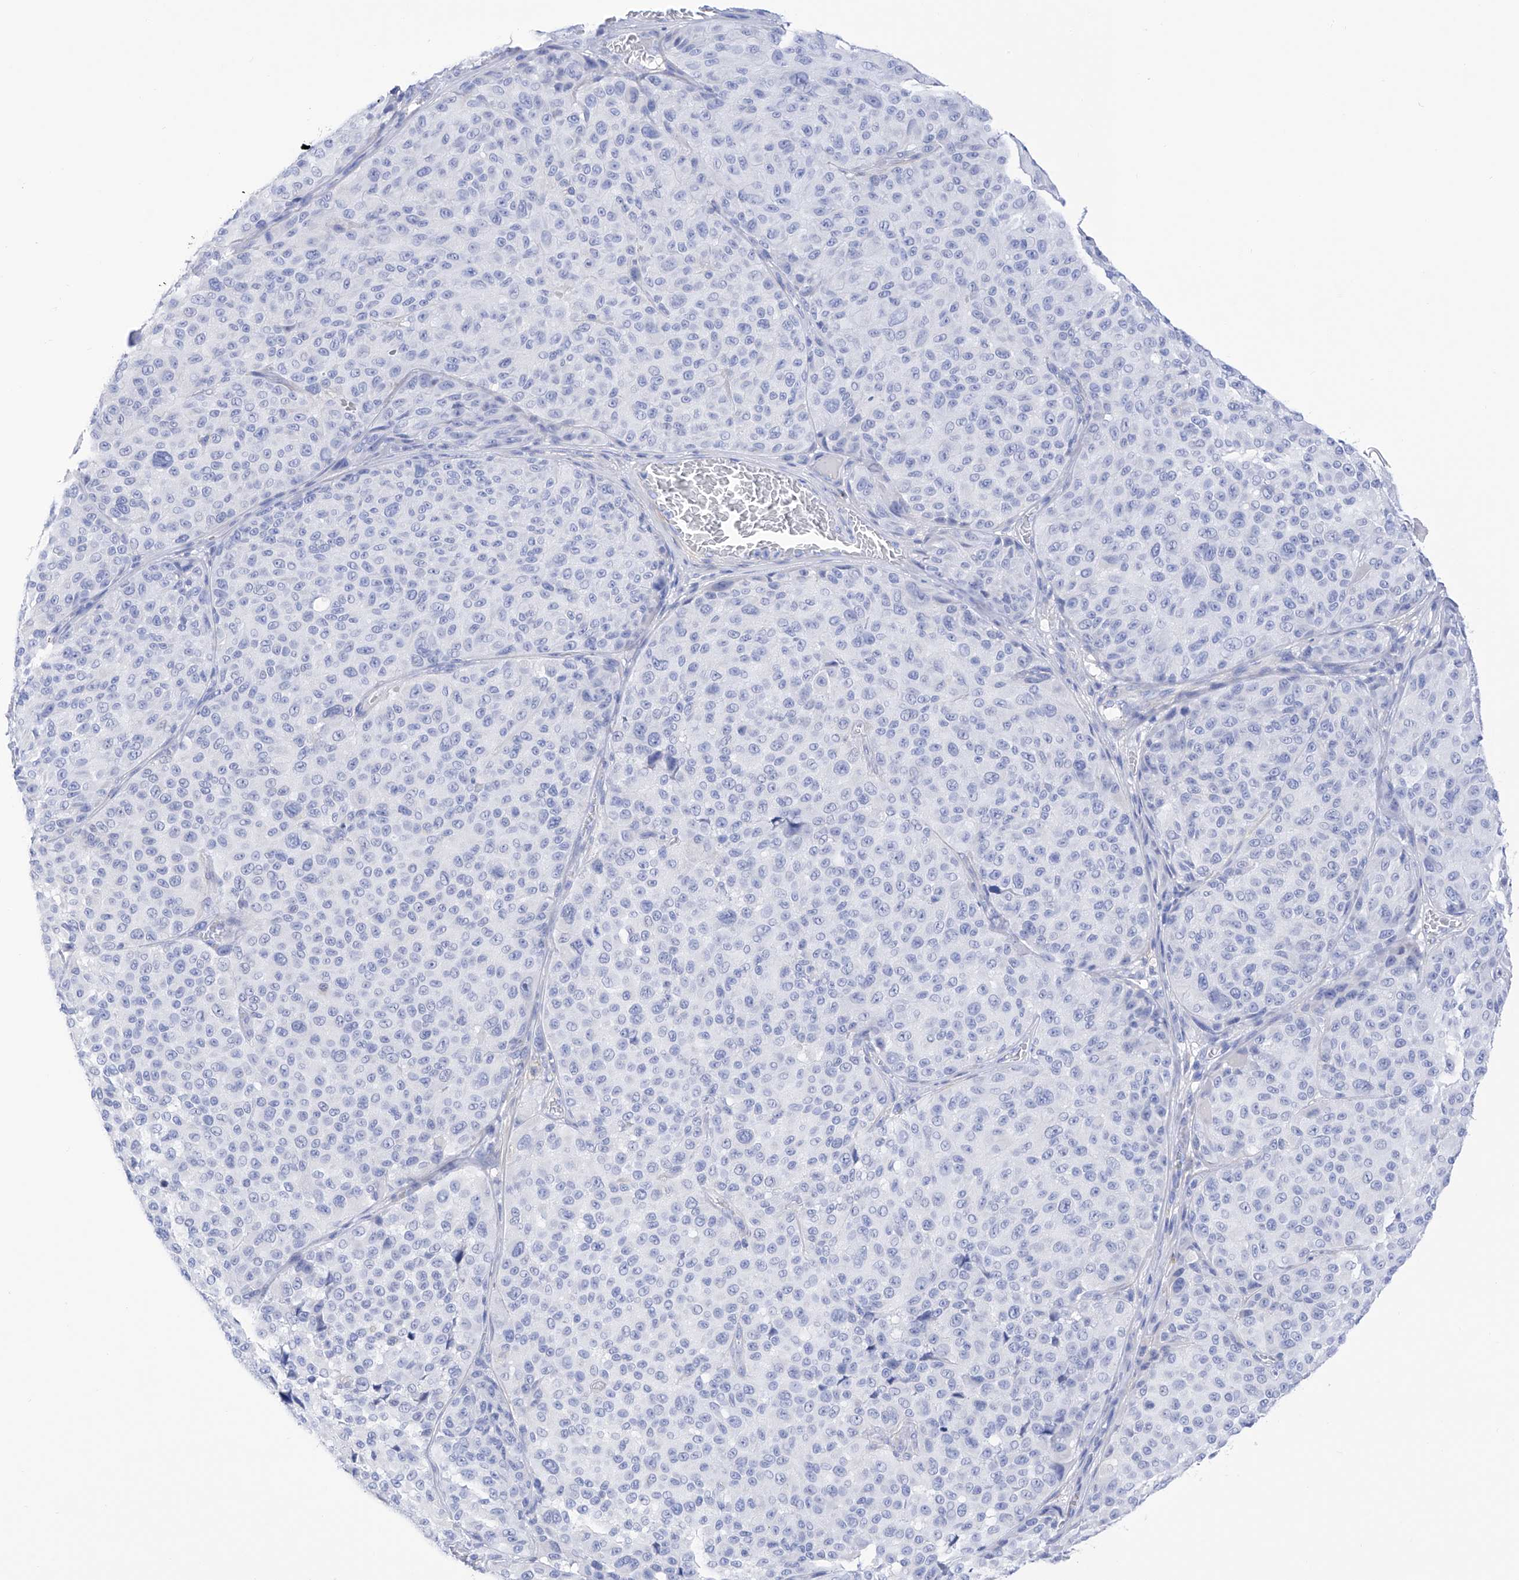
{"staining": {"intensity": "negative", "quantity": "none", "location": "none"}, "tissue": "melanoma", "cell_type": "Tumor cells", "image_type": "cancer", "snomed": [{"axis": "morphology", "description": "Malignant melanoma, NOS"}, {"axis": "topography", "description": "Skin"}], "caption": "IHC histopathology image of human malignant melanoma stained for a protein (brown), which shows no staining in tumor cells. (Stains: DAB immunohistochemistry (IHC) with hematoxylin counter stain, Microscopy: brightfield microscopy at high magnification).", "gene": "TRPC7", "patient": {"sex": "male", "age": 83}}